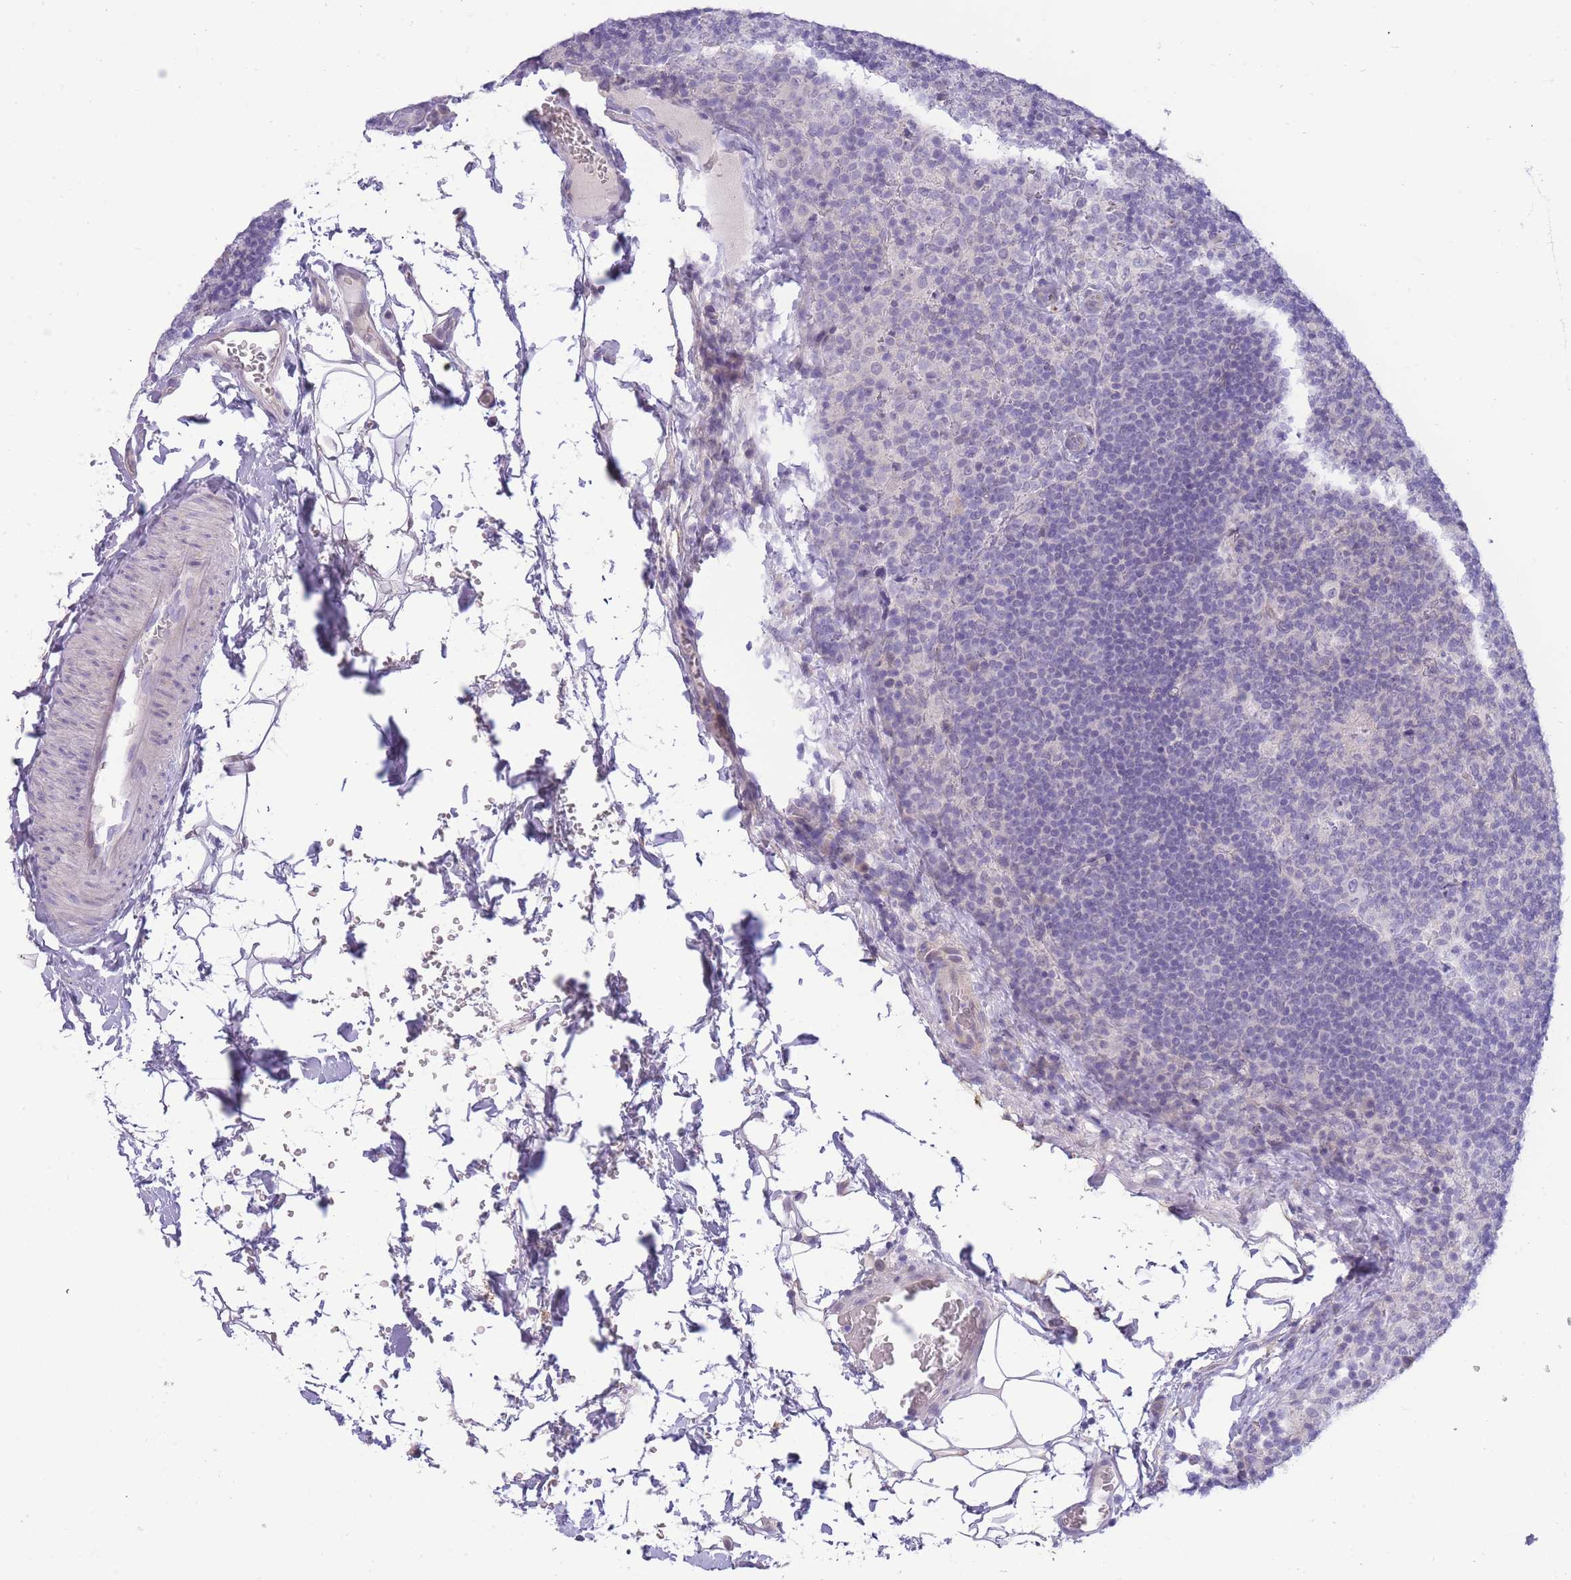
{"staining": {"intensity": "negative", "quantity": "none", "location": "none"}, "tissue": "lymph node", "cell_type": "Germinal center cells", "image_type": "normal", "snomed": [{"axis": "morphology", "description": "Normal tissue, NOS"}, {"axis": "topography", "description": "Lymph node"}], "caption": "An immunohistochemistry photomicrograph of benign lymph node is shown. There is no staining in germinal center cells of lymph node. The staining is performed using DAB (3,3'-diaminobenzidine) brown chromogen with nuclei counter-stained in using hematoxylin.", "gene": "PRR23A", "patient": {"sex": "female", "age": 31}}